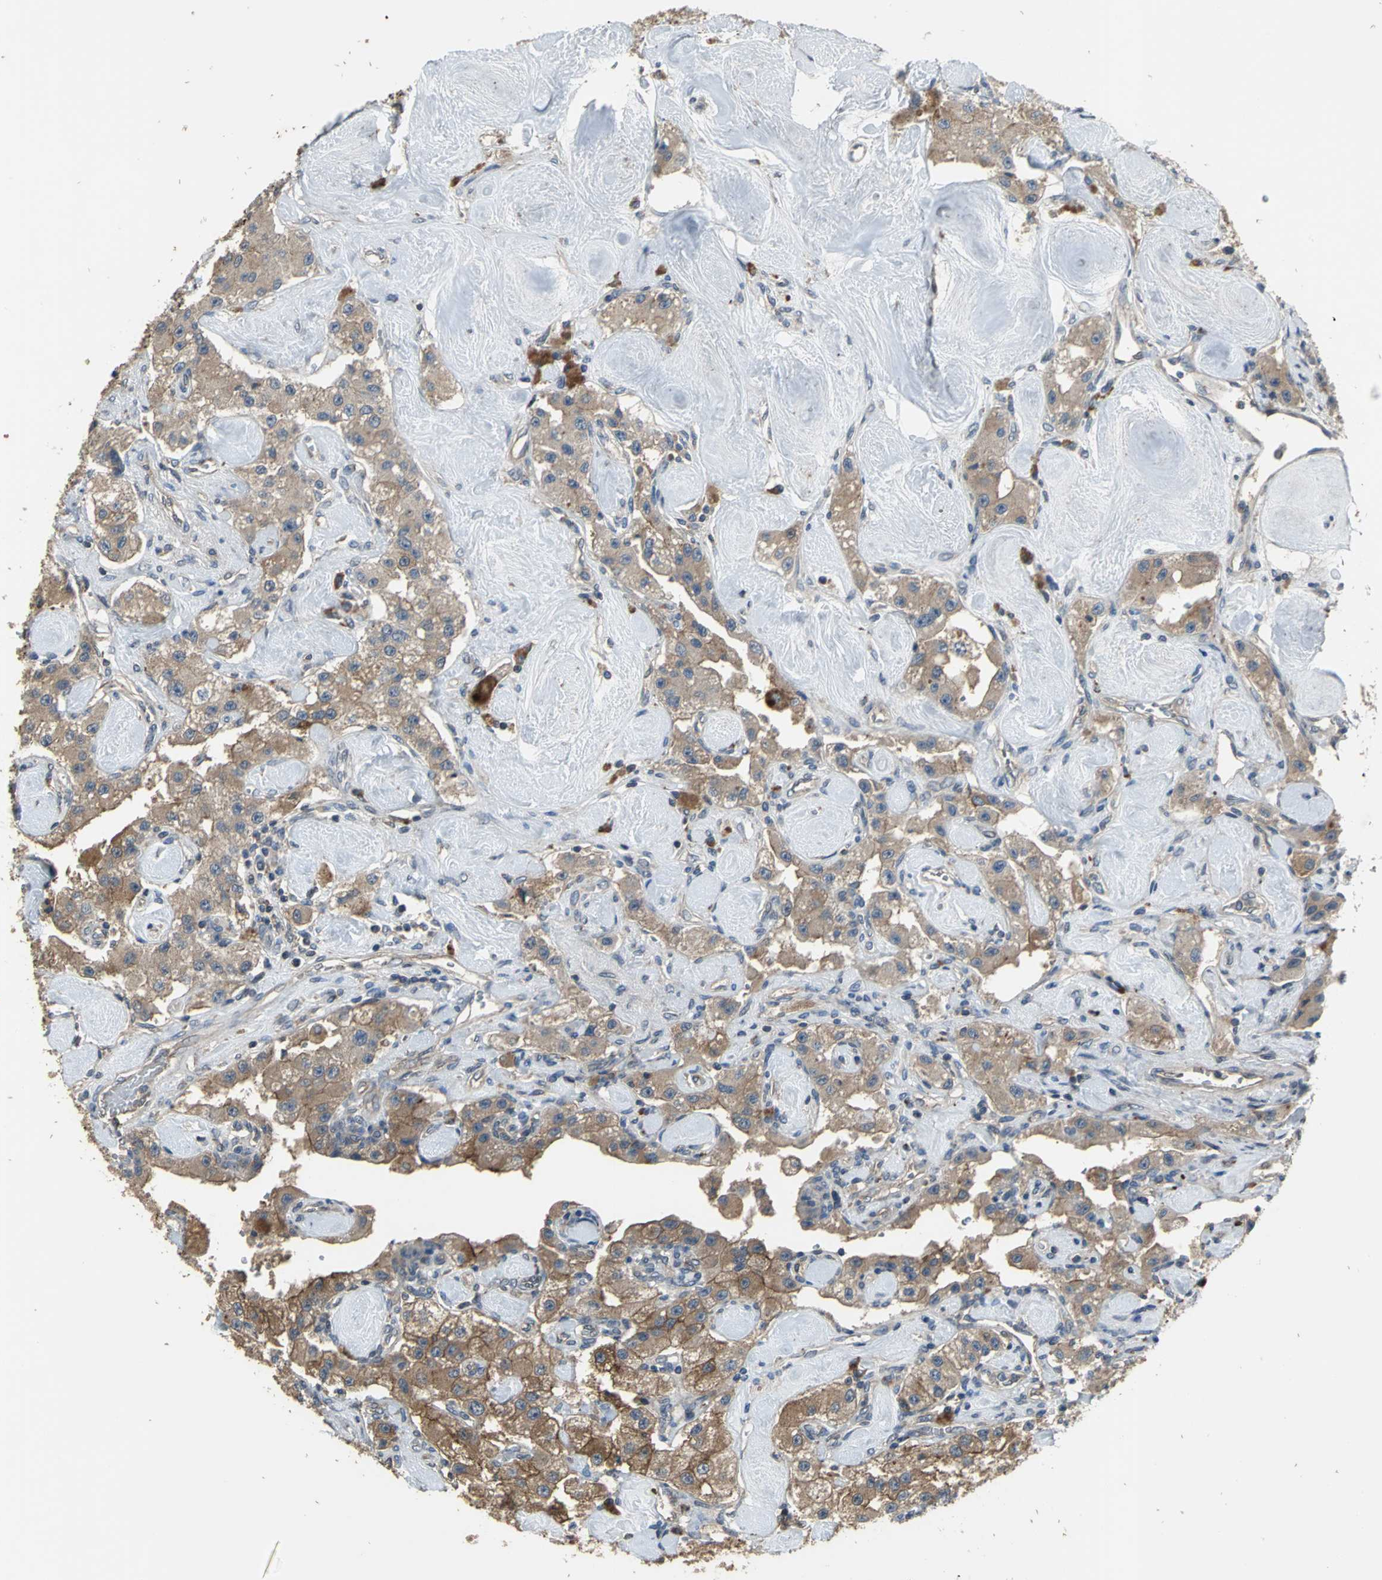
{"staining": {"intensity": "moderate", "quantity": ">75%", "location": "cytoplasmic/membranous"}, "tissue": "carcinoid", "cell_type": "Tumor cells", "image_type": "cancer", "snomed": [{"axis": "morphology", "description": "Carcinoid, malignant, NOS"}, {"axis": "topography", "description": "Pancreas"}], "caption": "A high-resolution photomicrograph shows immunohistochemistry staining of carcinoid, which shows moderate cytoplasmic/membranous expression in approximately >75% of tumor cells. (Brightfield microscopy of DAB IHC at high magnification).", "gene": "MET", "patient": {"sex": "male", "age": 41}}